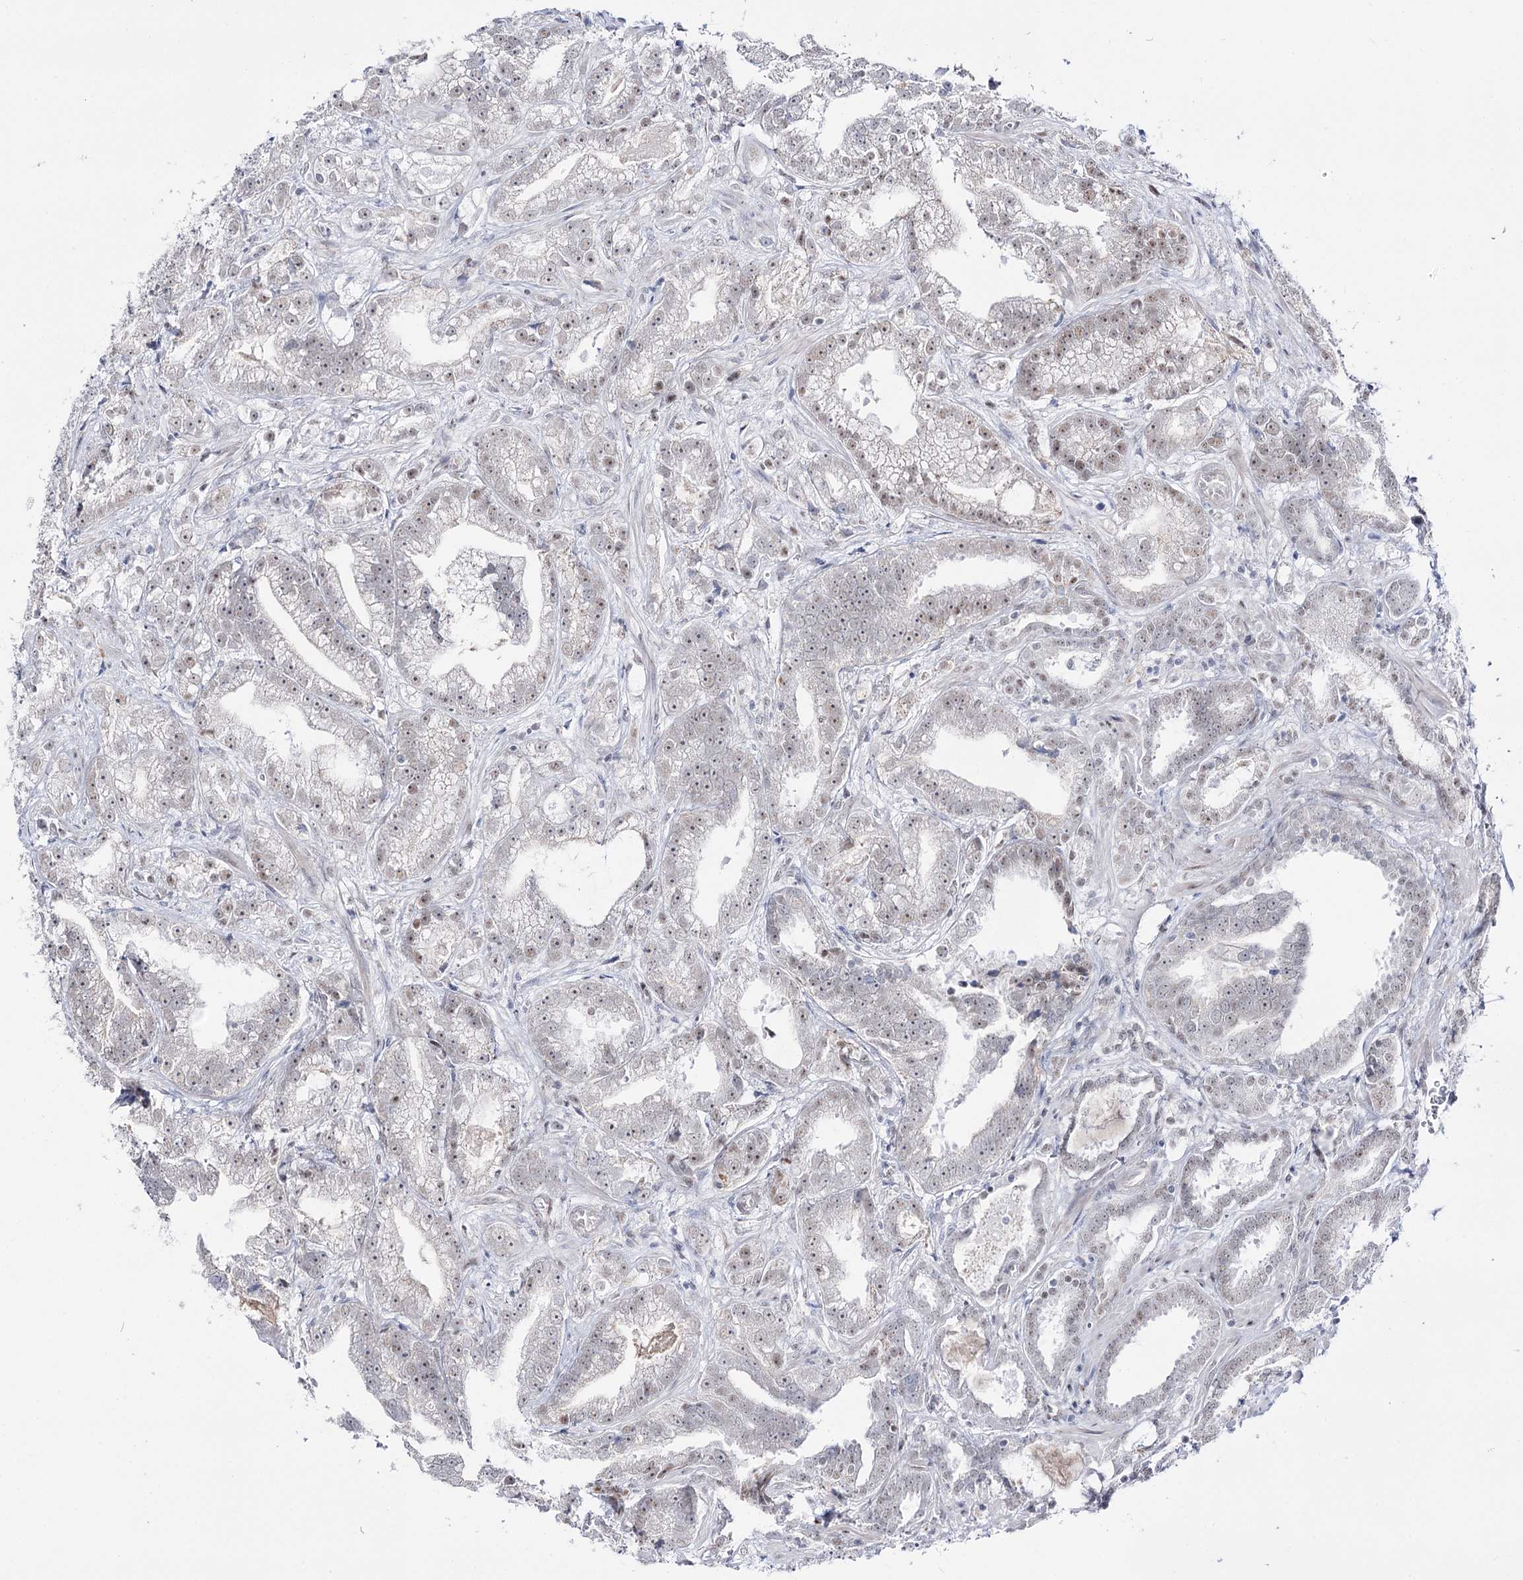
{"staining": {"intensity": "weak", "quantity": ">75%", "location": "nuclear"}, "tissue": "prostate cancer", "cell_type": "Tumor cells", "image_type": "cancer", "snomed": [{"axis": "morphology", "description": "Adenocarcinoma, High grade"}, {"axis": "topography", "description": "Prostate and seminal vesicle, NOS"}], "caption": "This is a histology image of immunohistochemistry staining of prostate cancer (high-grade adenocarcinoma), which shows weak positivity in the nuclear of tumor cells.", "gene": "RBM15B", "patient": {"sex": "male", "age": 67}}